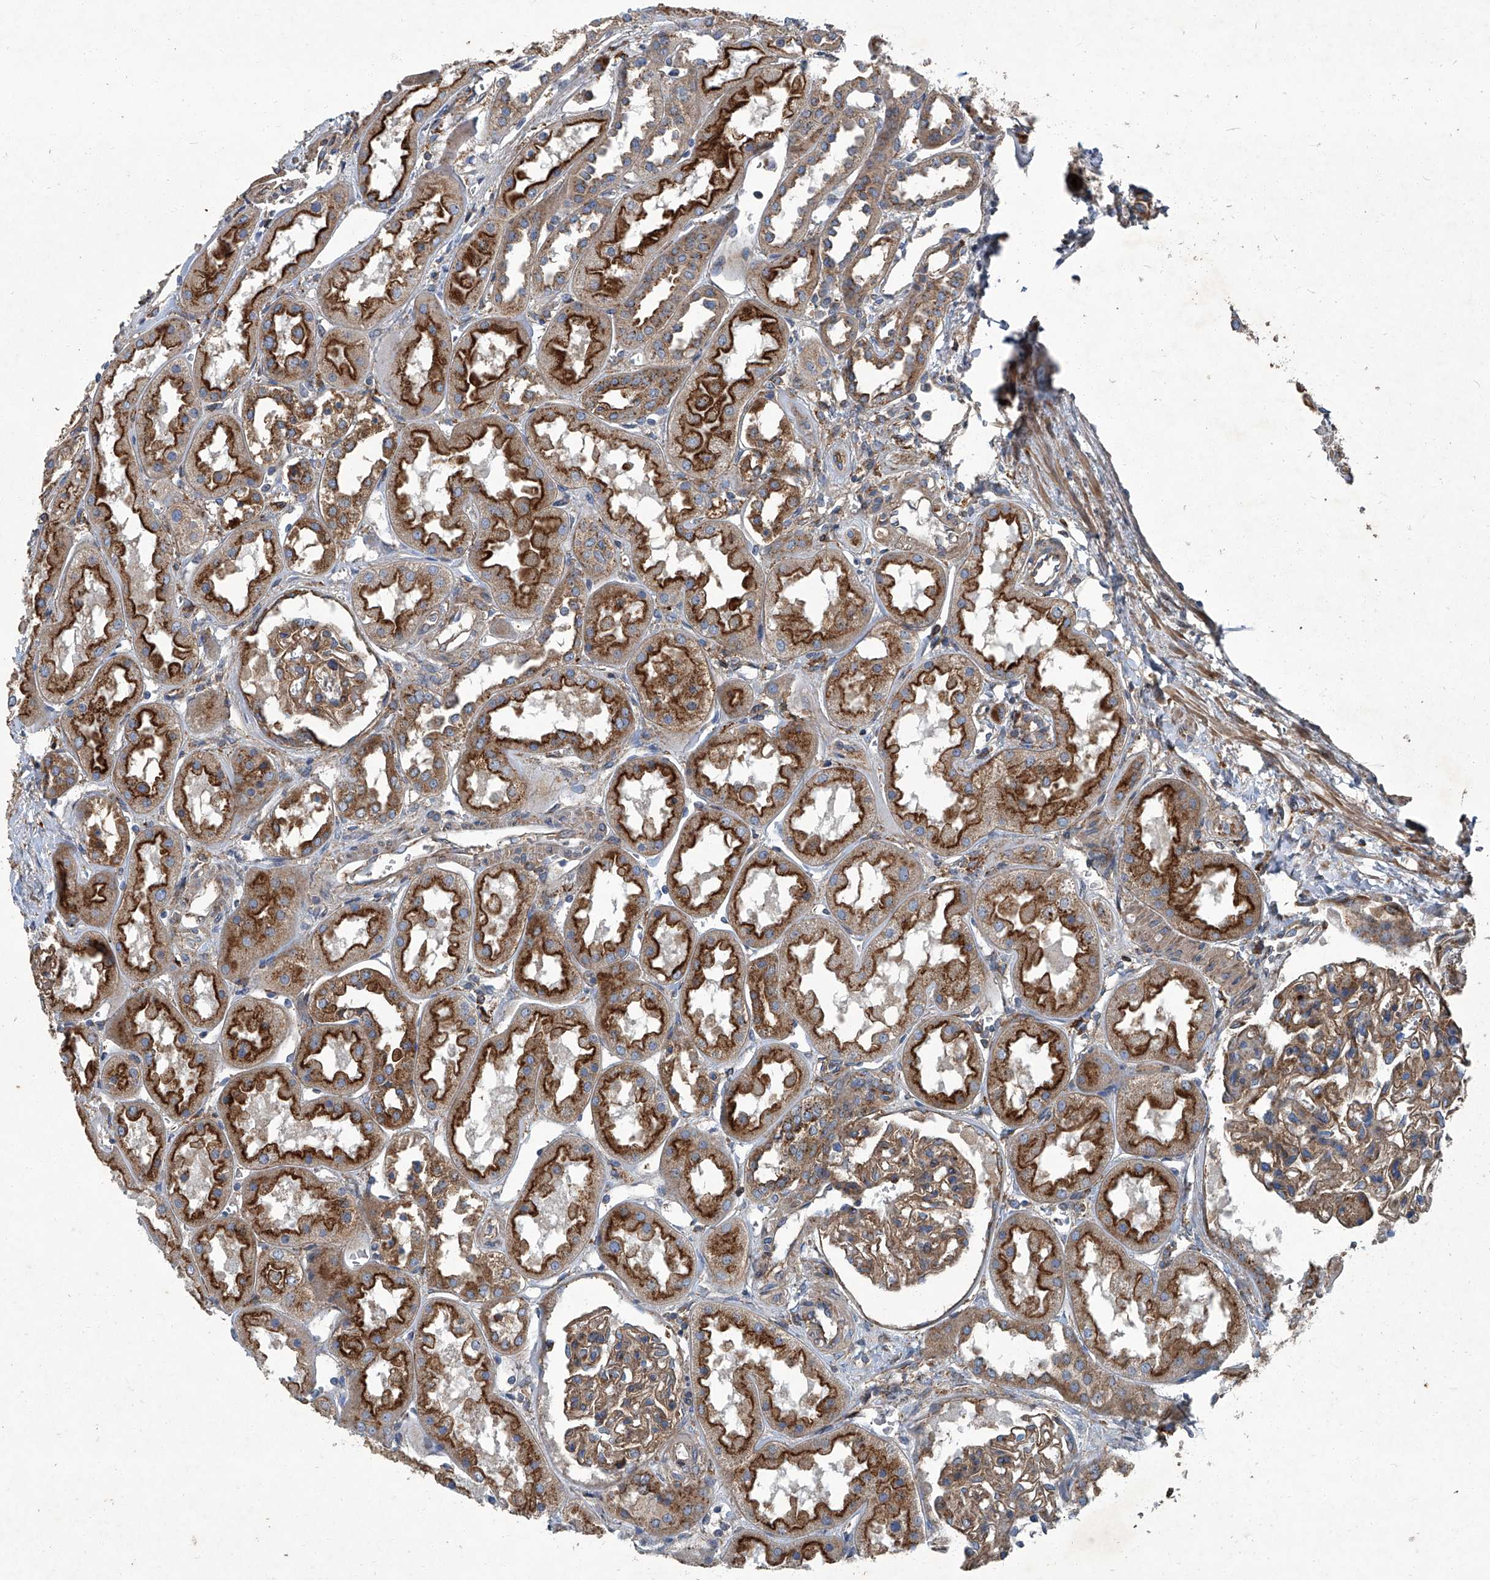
{"staining": {"intensity": "moderate", "quantity": ">75%", "location": "cytoplasmic/membranous"}, "tissue": "kidney", "cell_type": "Cells in glomeruli", "image_type": "normal", "snomed": [{"axis": "morphology", "description": "Normal tissue, NOS"}, {"axis": "topography", "description": "Kidney"}], "caption": "Normal kidney was stained to show a protein in brown. There is medium levels of moderate cytoplasmic/membranous positivity in about >75% of cells in glomeruli.", "gene": "PIGH", "patient": {"sex": "male", "age": 70}}